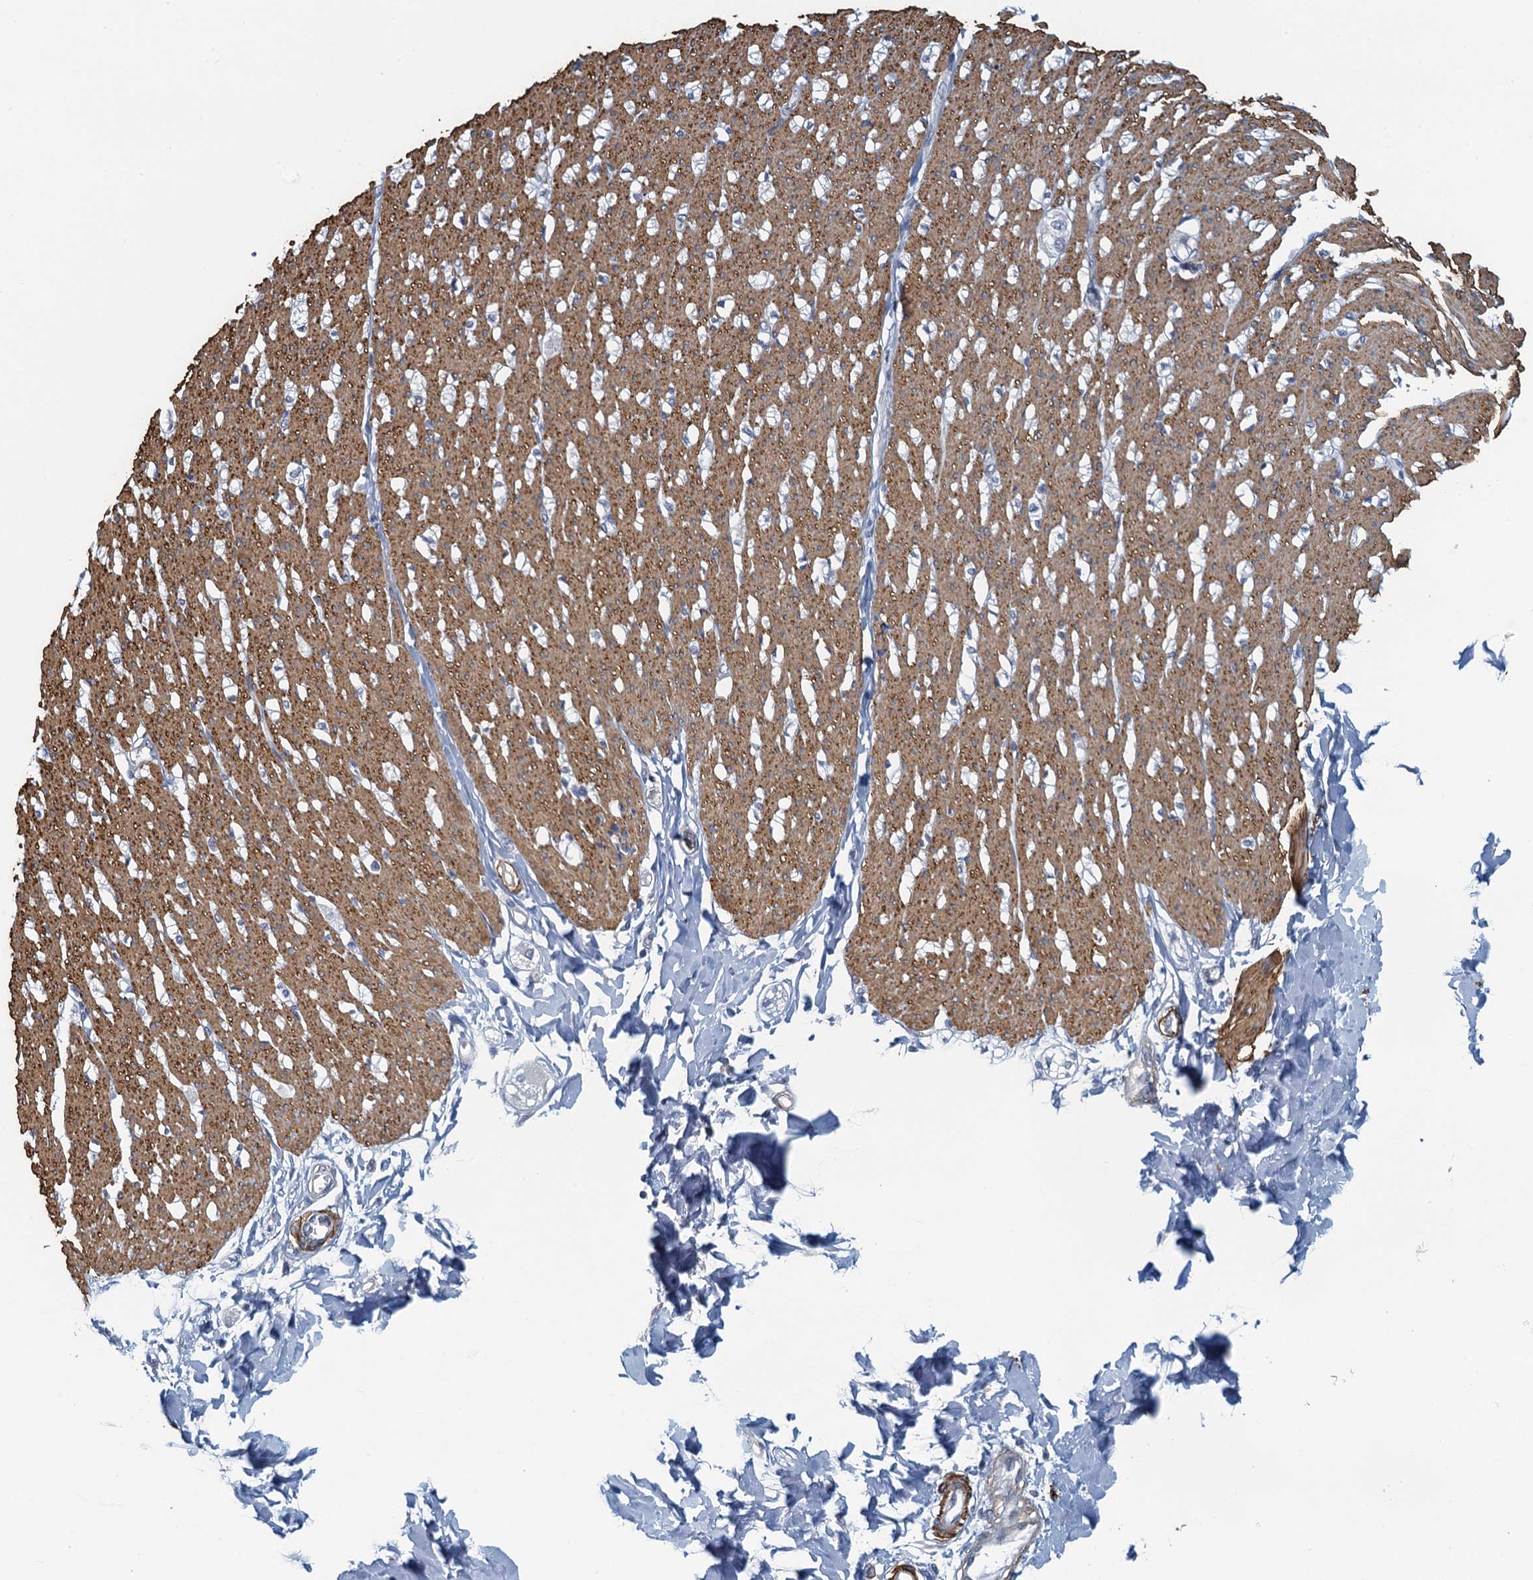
{"staining": {"intensity": "moderate", "quantity": ">75%", "location": "cytoplasmic/membranous"}, "tissue": "smooth muscle", "cell_type": "Smooth muscle cells", "image_type": "normal", "snomed": [{"axis": "morphology", "description": "Normal tissue, NOS"}, {"axis": "morphology", "description": "Adenocarcinoma, NOS"}, {"axis": "topography", "description": "Colon"}, {"axis": "topography", "description": "Peripheral nerve tissue"}], "caption": "Smooth muscle stained with DAB immunohistochemistry (IHC) demonstrates medium levels of moderate cytoplasmic/membranous expression in approximately >75% of smooth muscle cells. (brown staining indicates protein expression, while blue staining denotes nuclei).", "gene": "ALG2", "patient": {"sex": "male", "age": 14}}